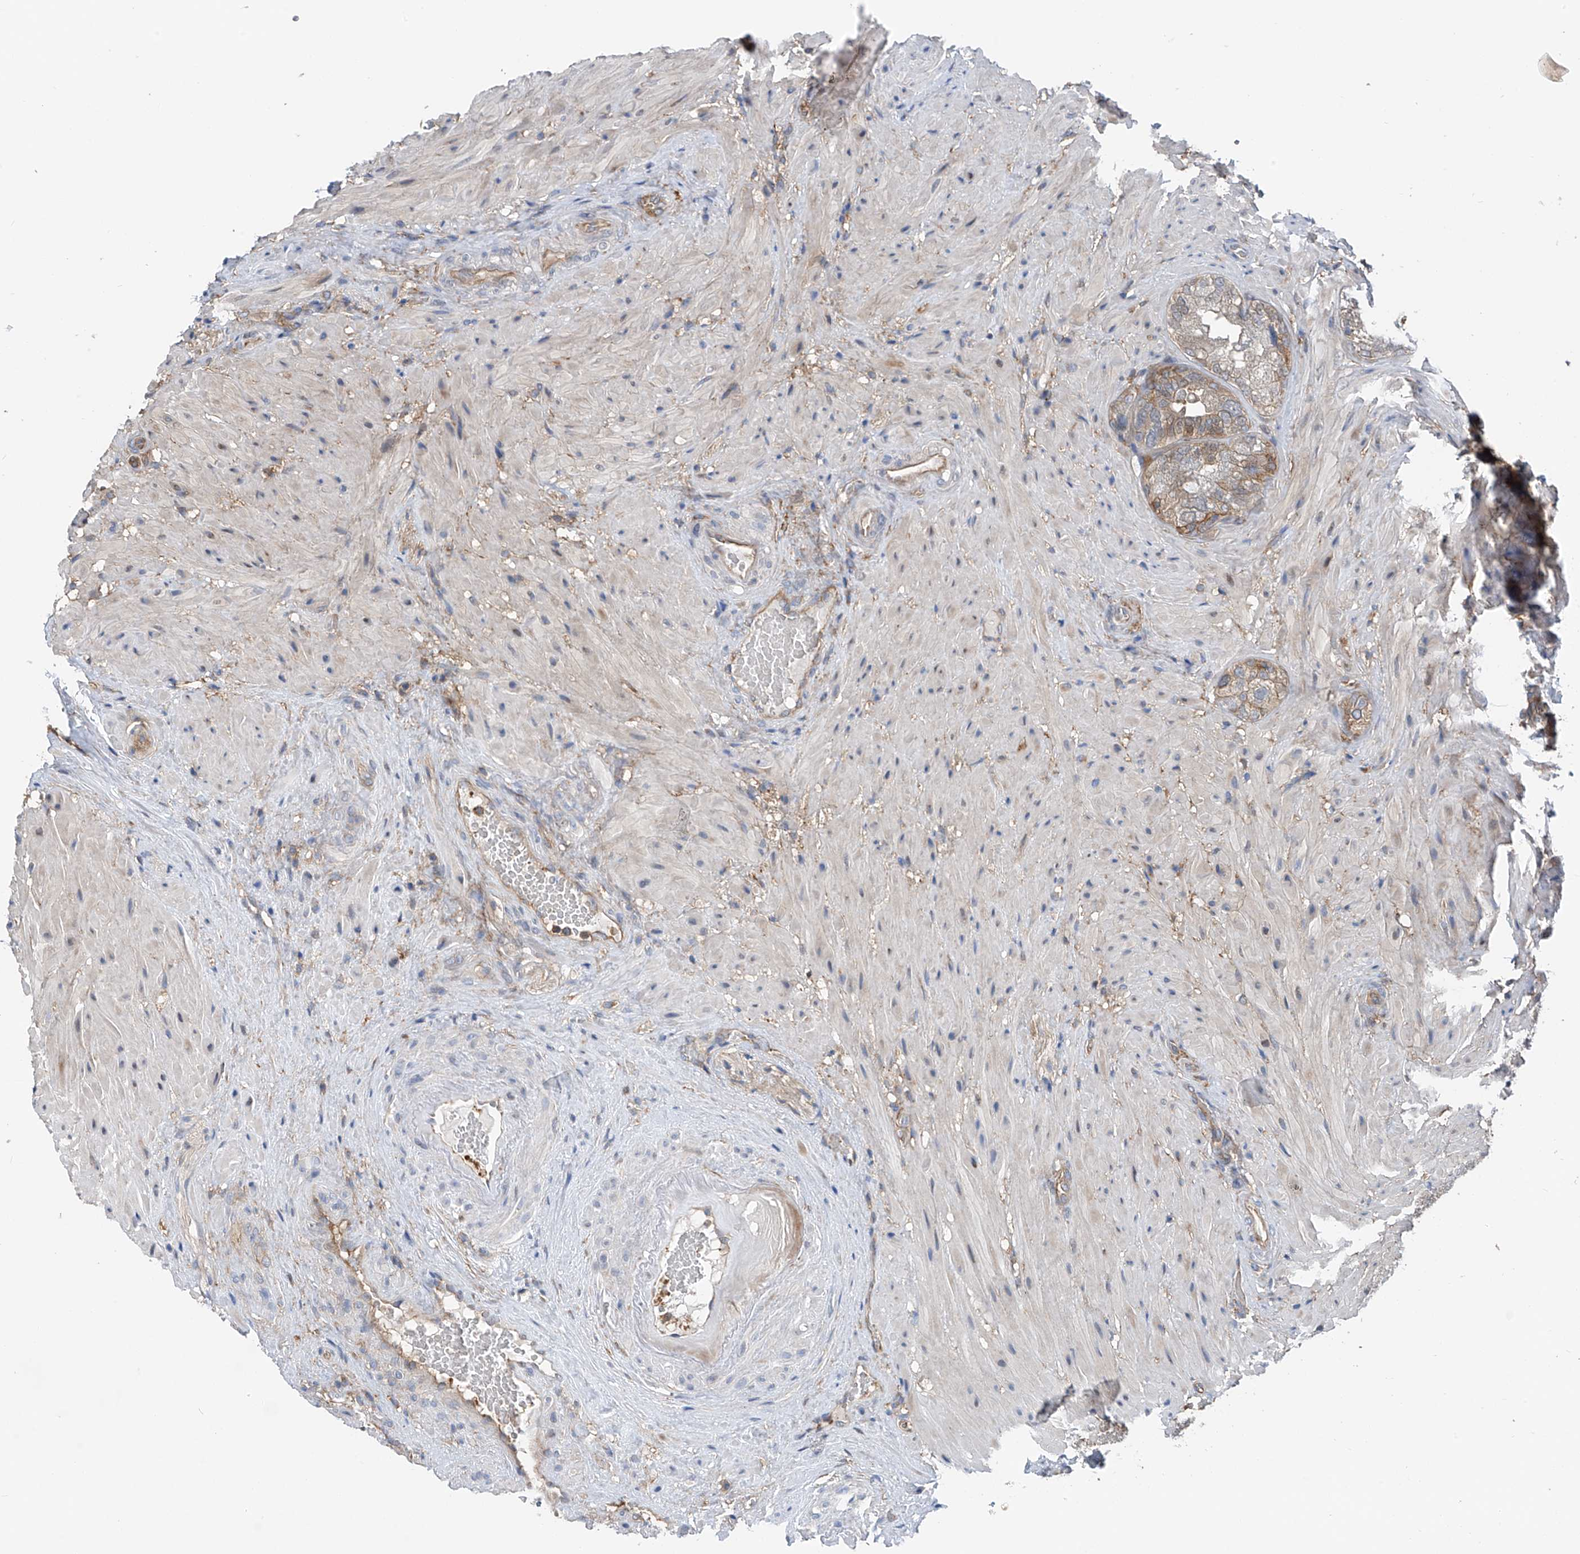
{"staining": {"intensity": "moderate", "quantity": "<25%", "location": "cytoplasmic/membranous"}, "tissue": "seminal vesicle", "cell_type": "Glandular cells", "image_type": "normal", "snomed": [{"axis": "morphology", "description": "Normal tissue, NOS"}, {"axis": "topography", "description": "Seminal veicle"}, {"axis": "topography", "description": "Peripheral nerve tissue"}], "caption": "Protein staining of benign seminal vesicle exhibits moderate cytoplasmic/membranous staining in approximately <25% of glandular cells. (Stains: DAB (3,3'-diaminobenzidine) in brown, nuclei in blue, Microscopy: brightfield microscopy at high magnification).", "gene": "CHPF", "patient": {"sex": "male", "age": 63}}